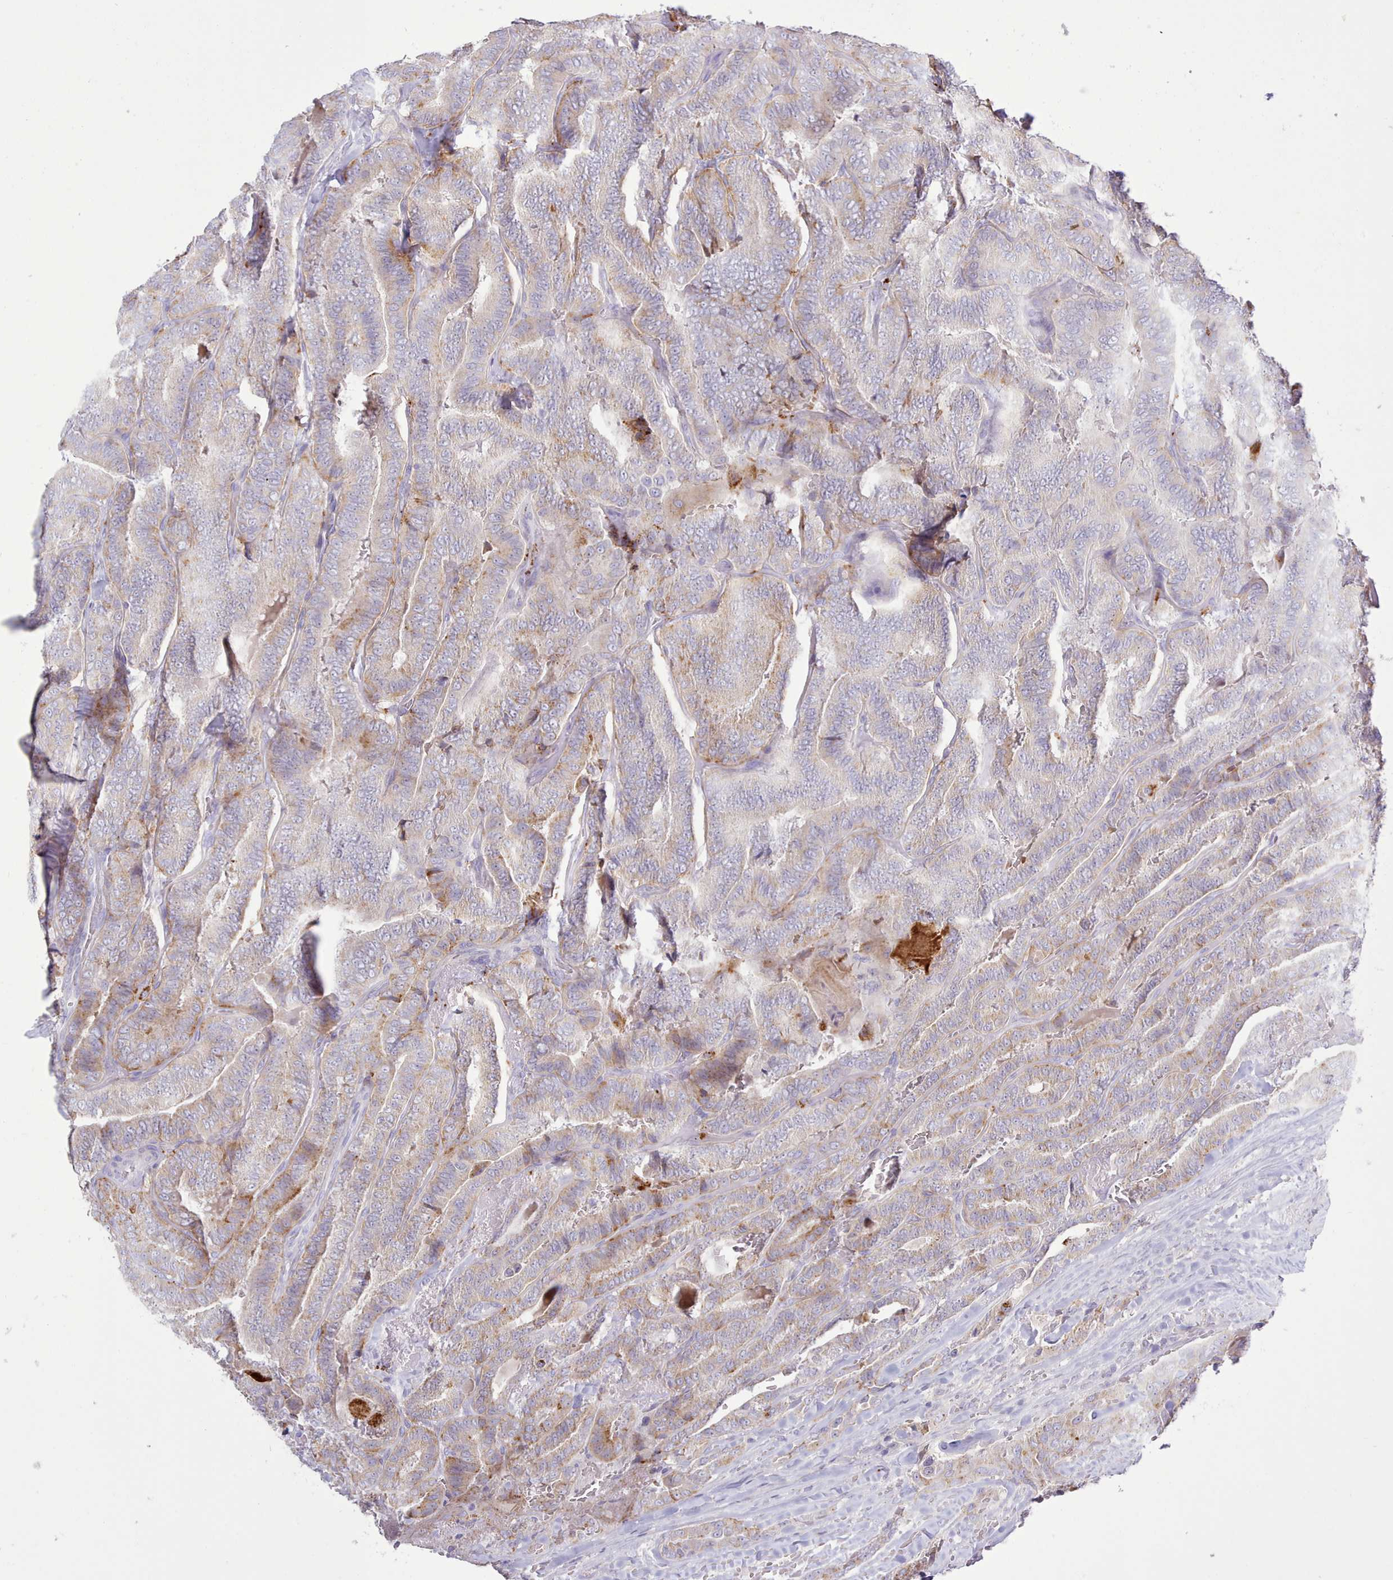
{"staining": {"intensity": "weak", "quantity": "25%-75%", "location": "cytoplasmic/membranous"}, "tissue": "thyroid cancer", "cell_type": "Tumor cells", "image_type": "cancer", "snomed": [{"axis": "morphology", "description": "Papillary adenocarcinoma, NOS"}, {"axis": "topography", "description": "Thyroid gland"}], "caption": "The immunohistochemical stain shows weak cytoplasmic/membranous staining in tumor cells of thyroid cancer tissue.", "gene": "SRD5A1", "patient": {"sex": "male", "age": 61}}